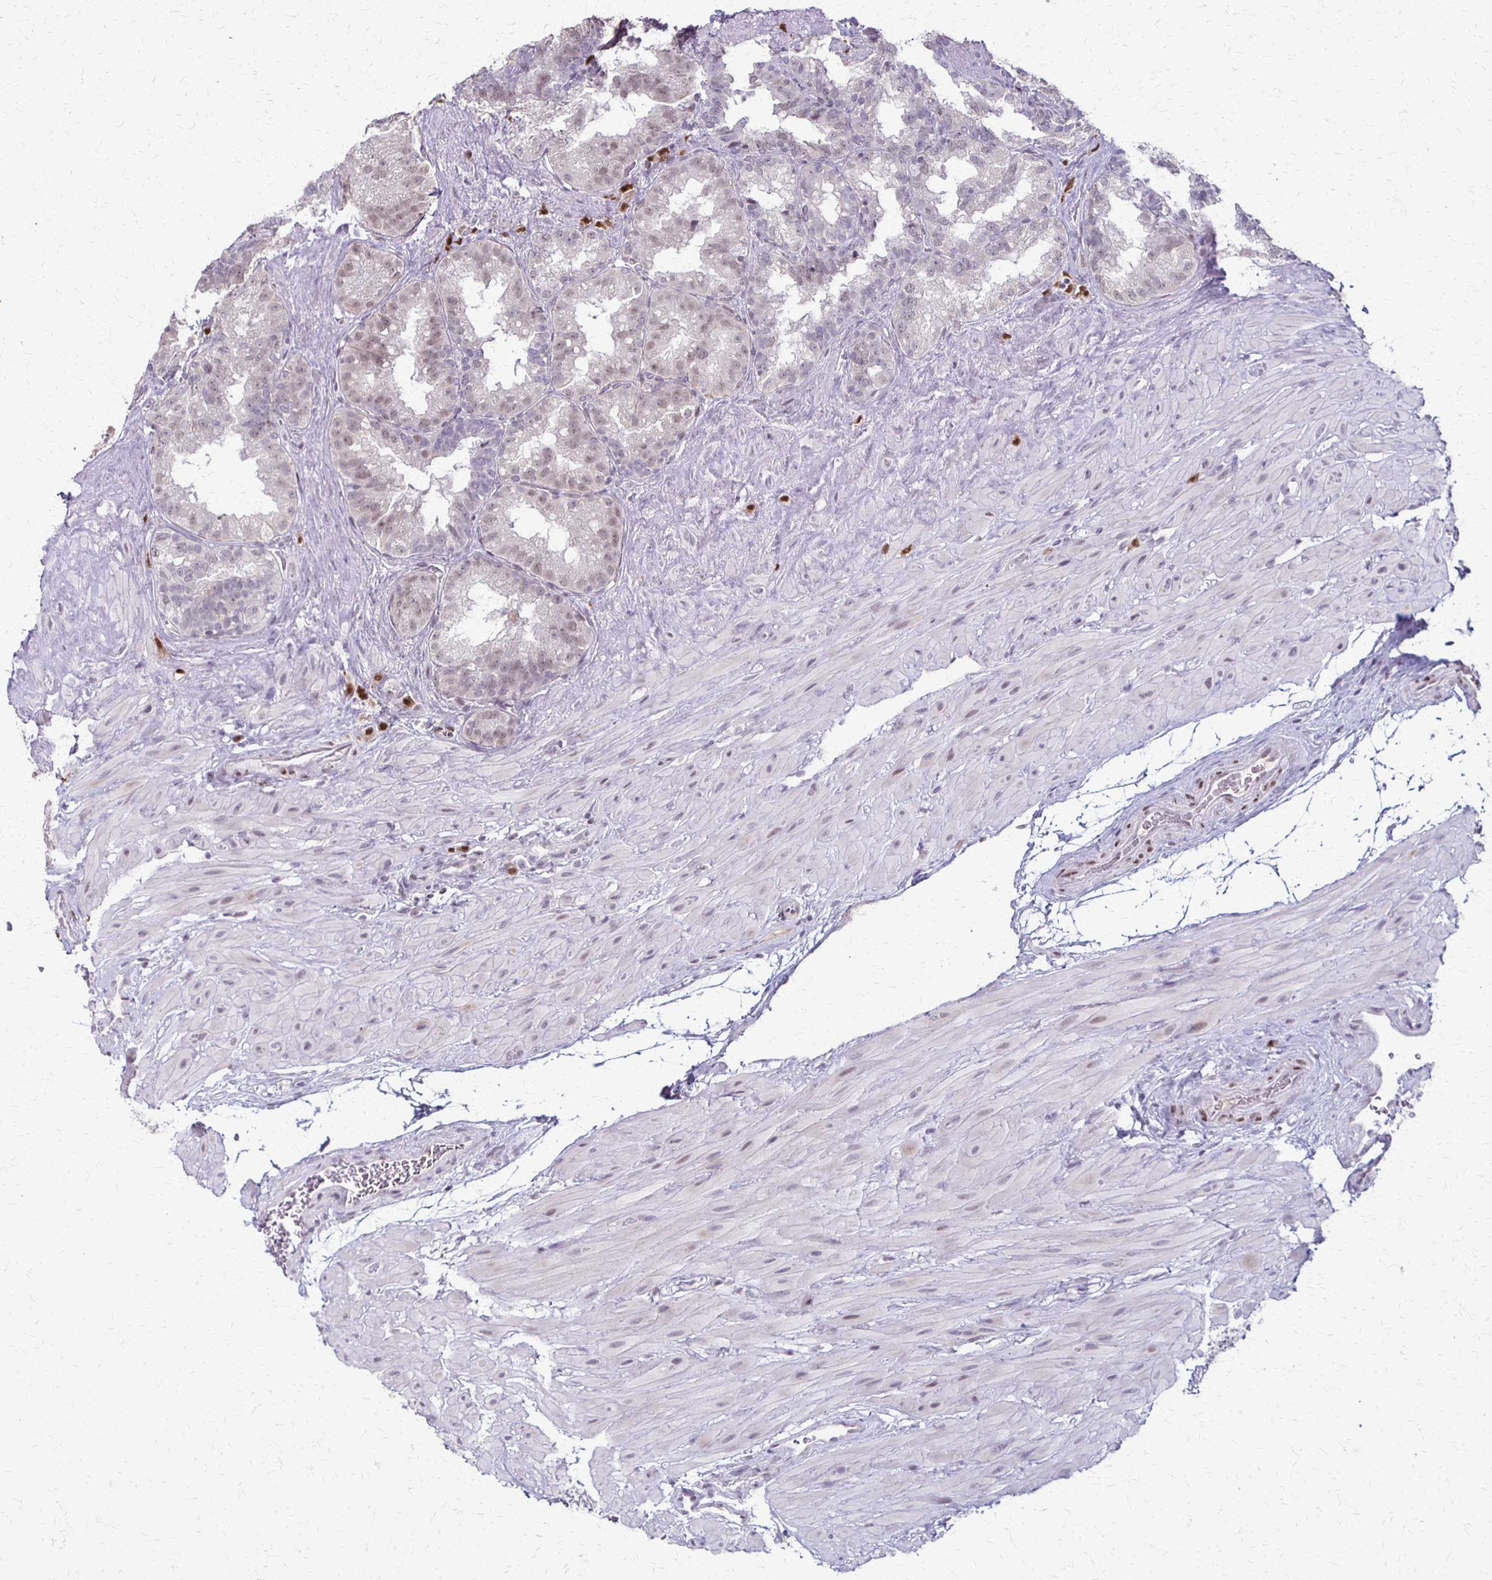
{"staining": {"intensity": "weak", "quantity": "<25%", "location": "nuclear"}, "tissue": "seminal vesicle", "cell_type": "Glandular cells", "image_type": "normal", "snomed": [{"axis": "morphology", "description": "Normal tissue, NOS"}, {"axis": "topography", "description": "Seminal veicle"}], "caption": "A high-resolution micrograph shows immunohistochemistry staining of benign seminal vesicle, which displays no significant staining in glandular cells.", "gene": "SLC35E2B", "patient": {"sex": "male", "age": 60}}